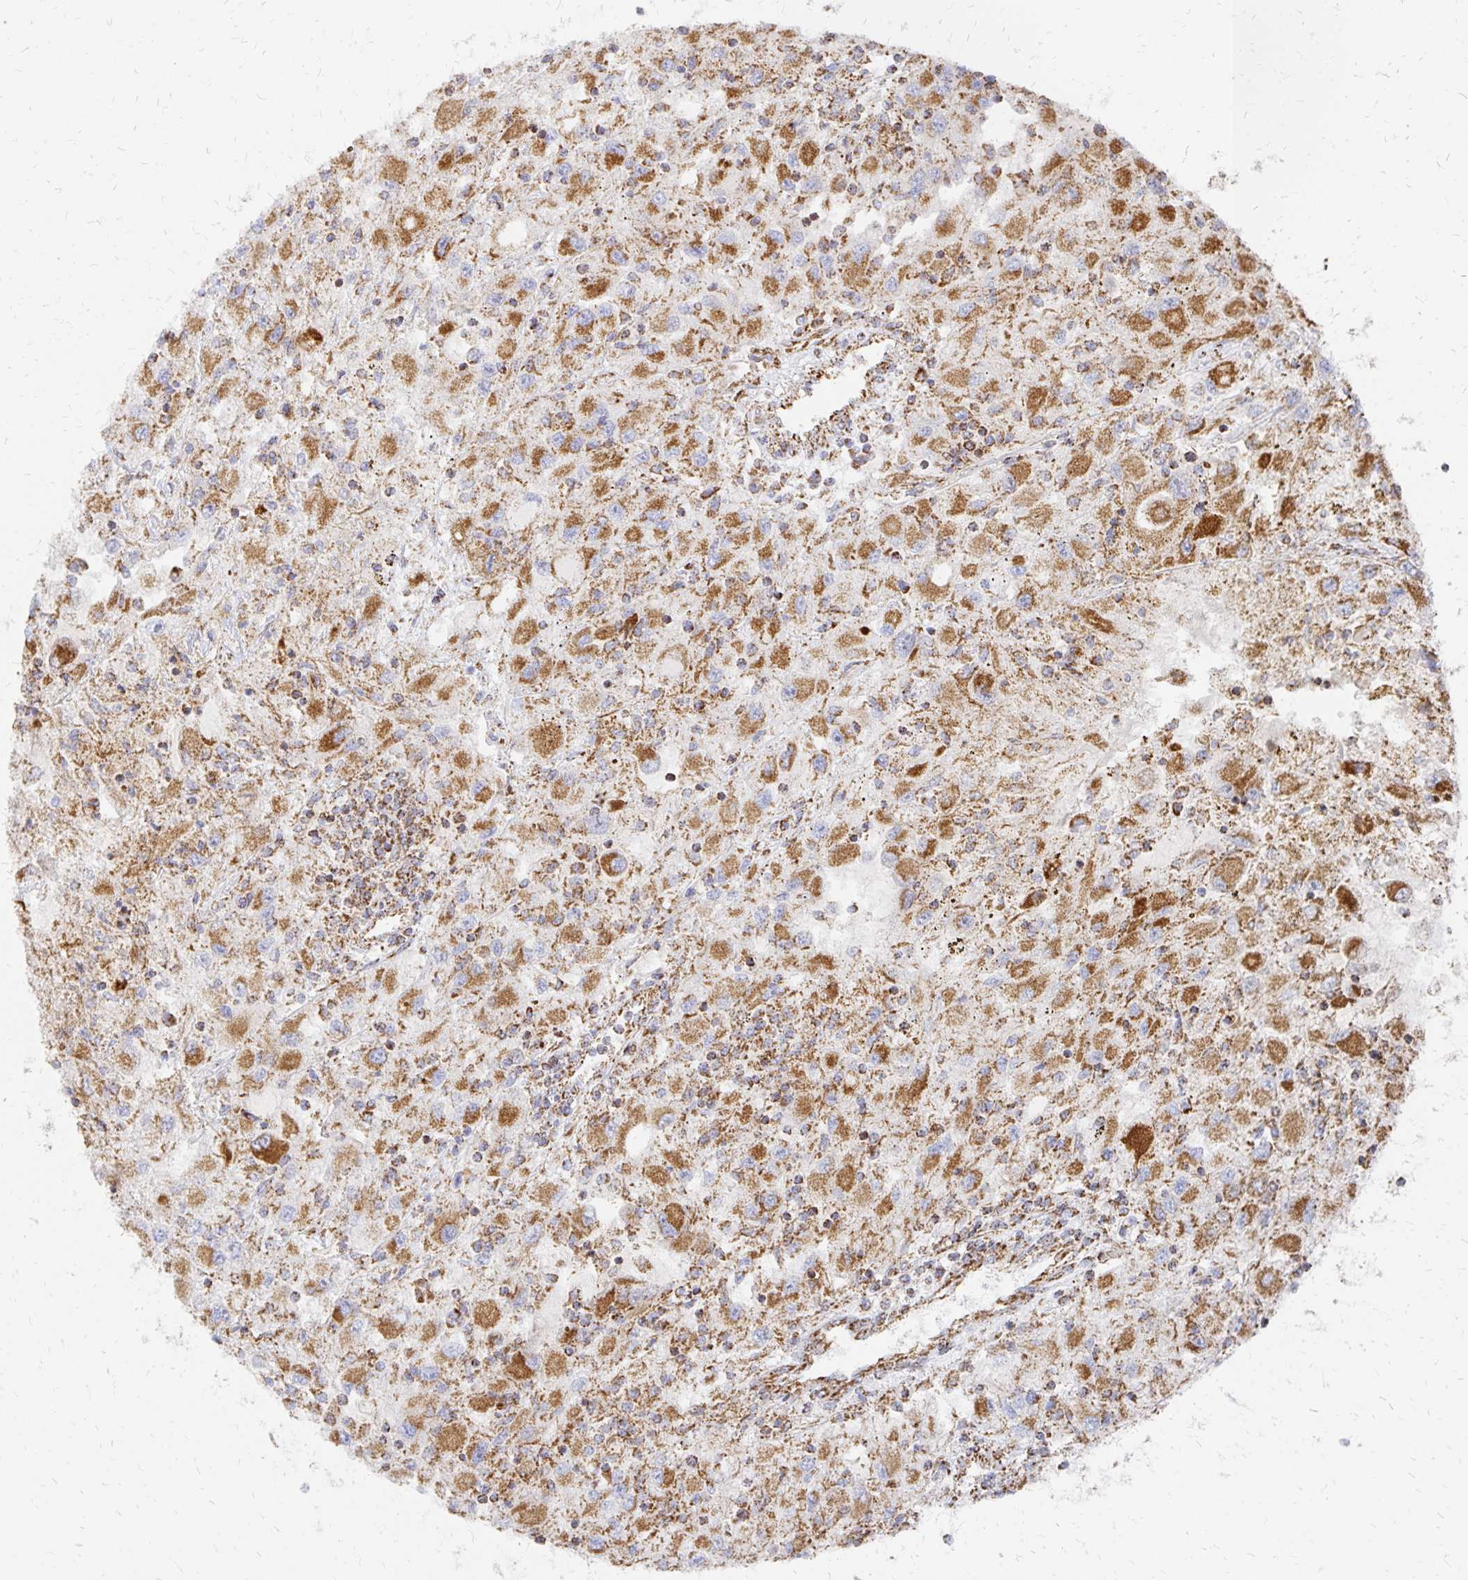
{"staining": {"intensity": "moderate", "quantity": ">75%", "location": "cytoplasmic/membranous"}, "tissue": "renal cancer", "cell_type": "Tumor cells", "image_type": "cancer", "snomed": [{"axis": "morphology", "description": "Adenocarcinoma, NOS"}, {"axis": "topography", "description": "Kidney"}], "caption": "This is a micrograph of immunohistochemistry staining of renal adenocarcinoma, which shows moderate positivity in the cytoplasmic/membranous of tumor cells.", "gene": "STOML2", "patient": {"sex": "female", "age": 67}}